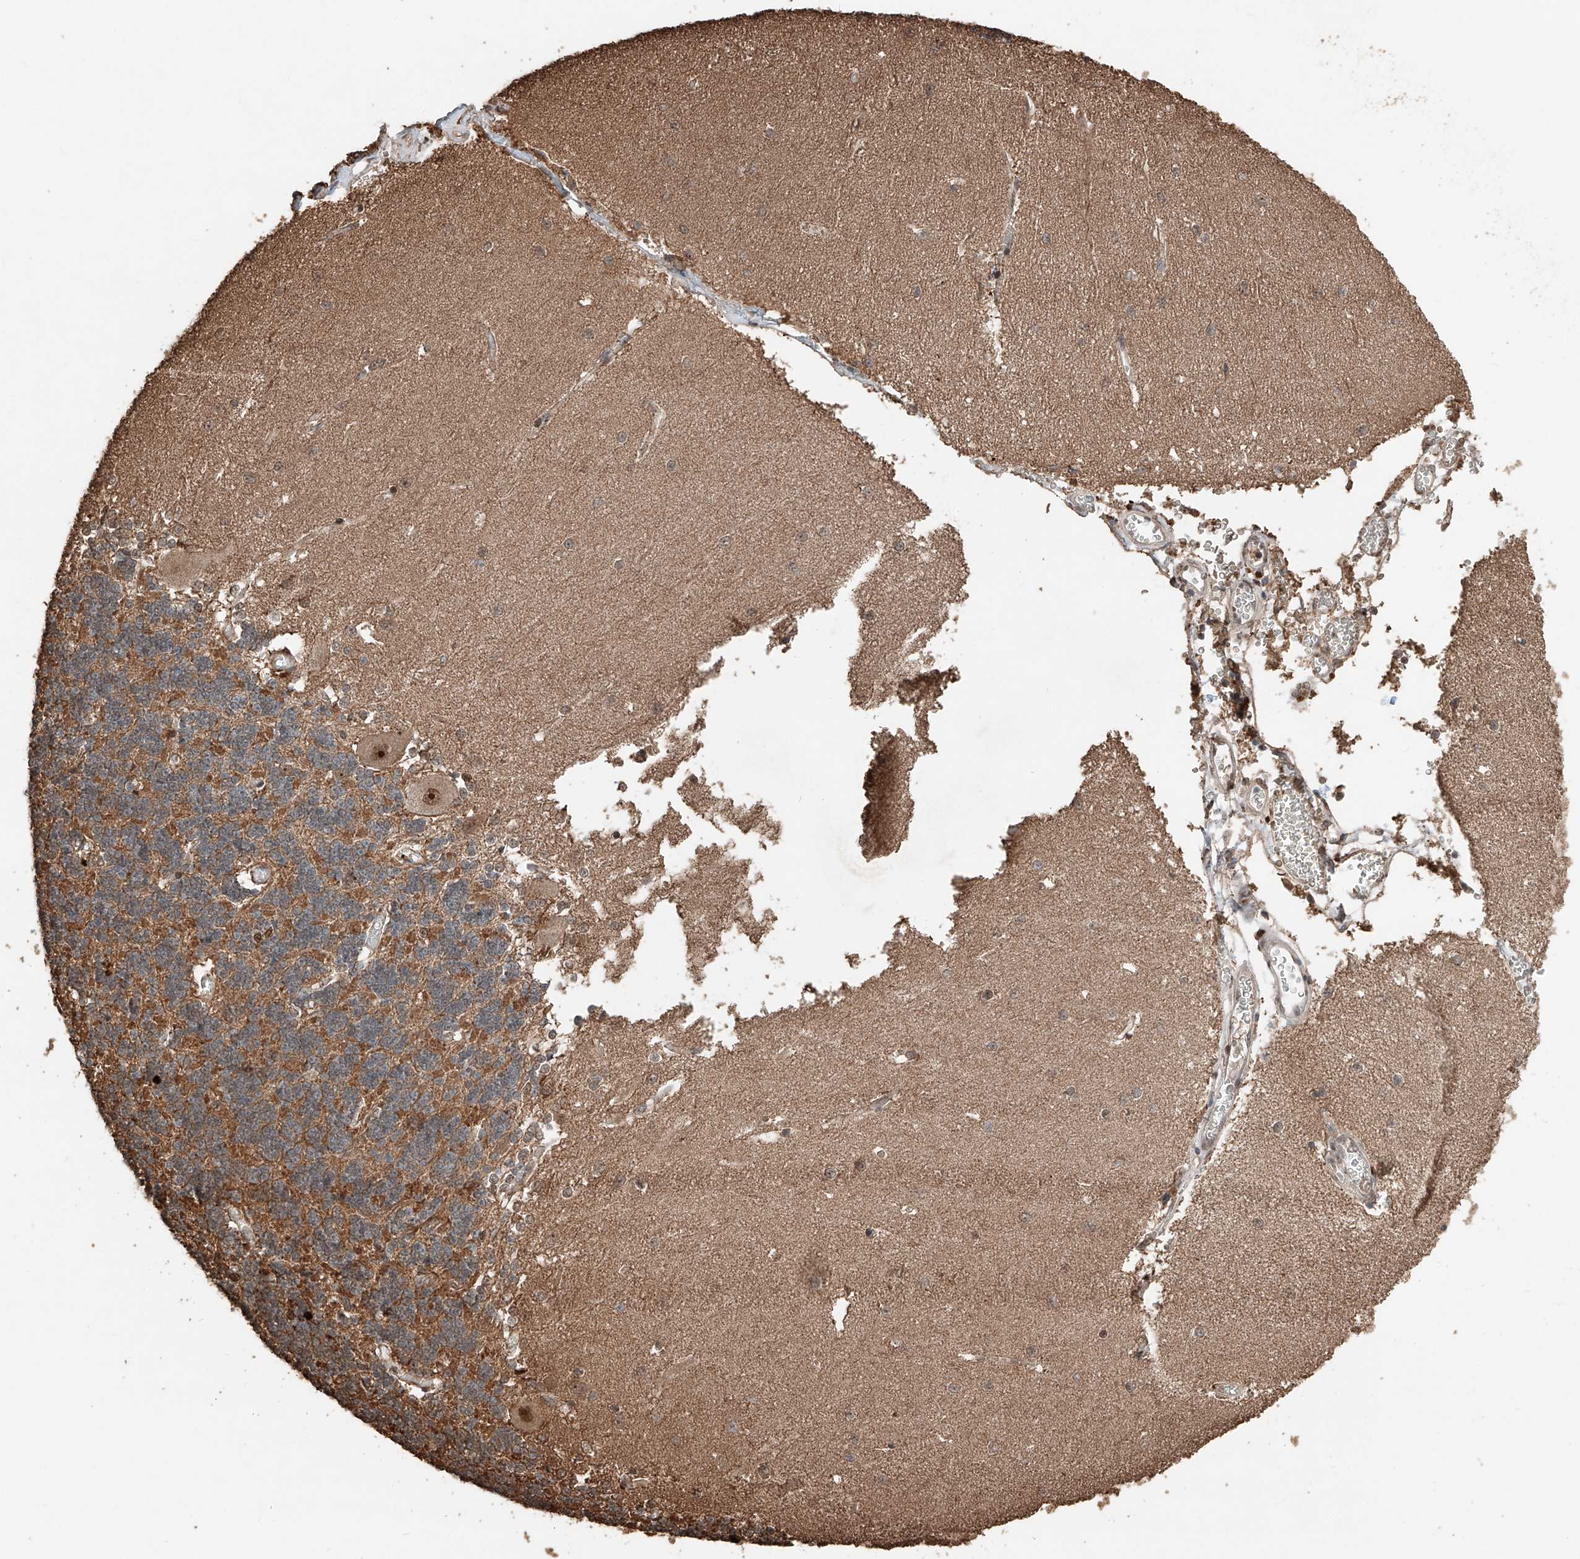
{"staining": {"intensity": "moderate", "quantity": "25%-75%", "location": "cytoplasmic/membranous"}, "tissue": "cerebellum", "cell_type": "Cells in granular layer", "image_type": "normal", "snomed": [{"axis": "morphology", "description": "Normal tissue, NOS"}, {"axis": "topography", "description": "Cerebellum"}], "caption": "Cells in granular layer display moderate cytoplasmic/membranous staining in approximately 25%-75% of cells in unremarkable cerebellum. The staining is performed using DAB brown chromogen to label protein expression. The nuclei are counter-stained blue using hematoxylin.", "gene": "RMND1", "patient": {"sex": "male", "age": 37}}